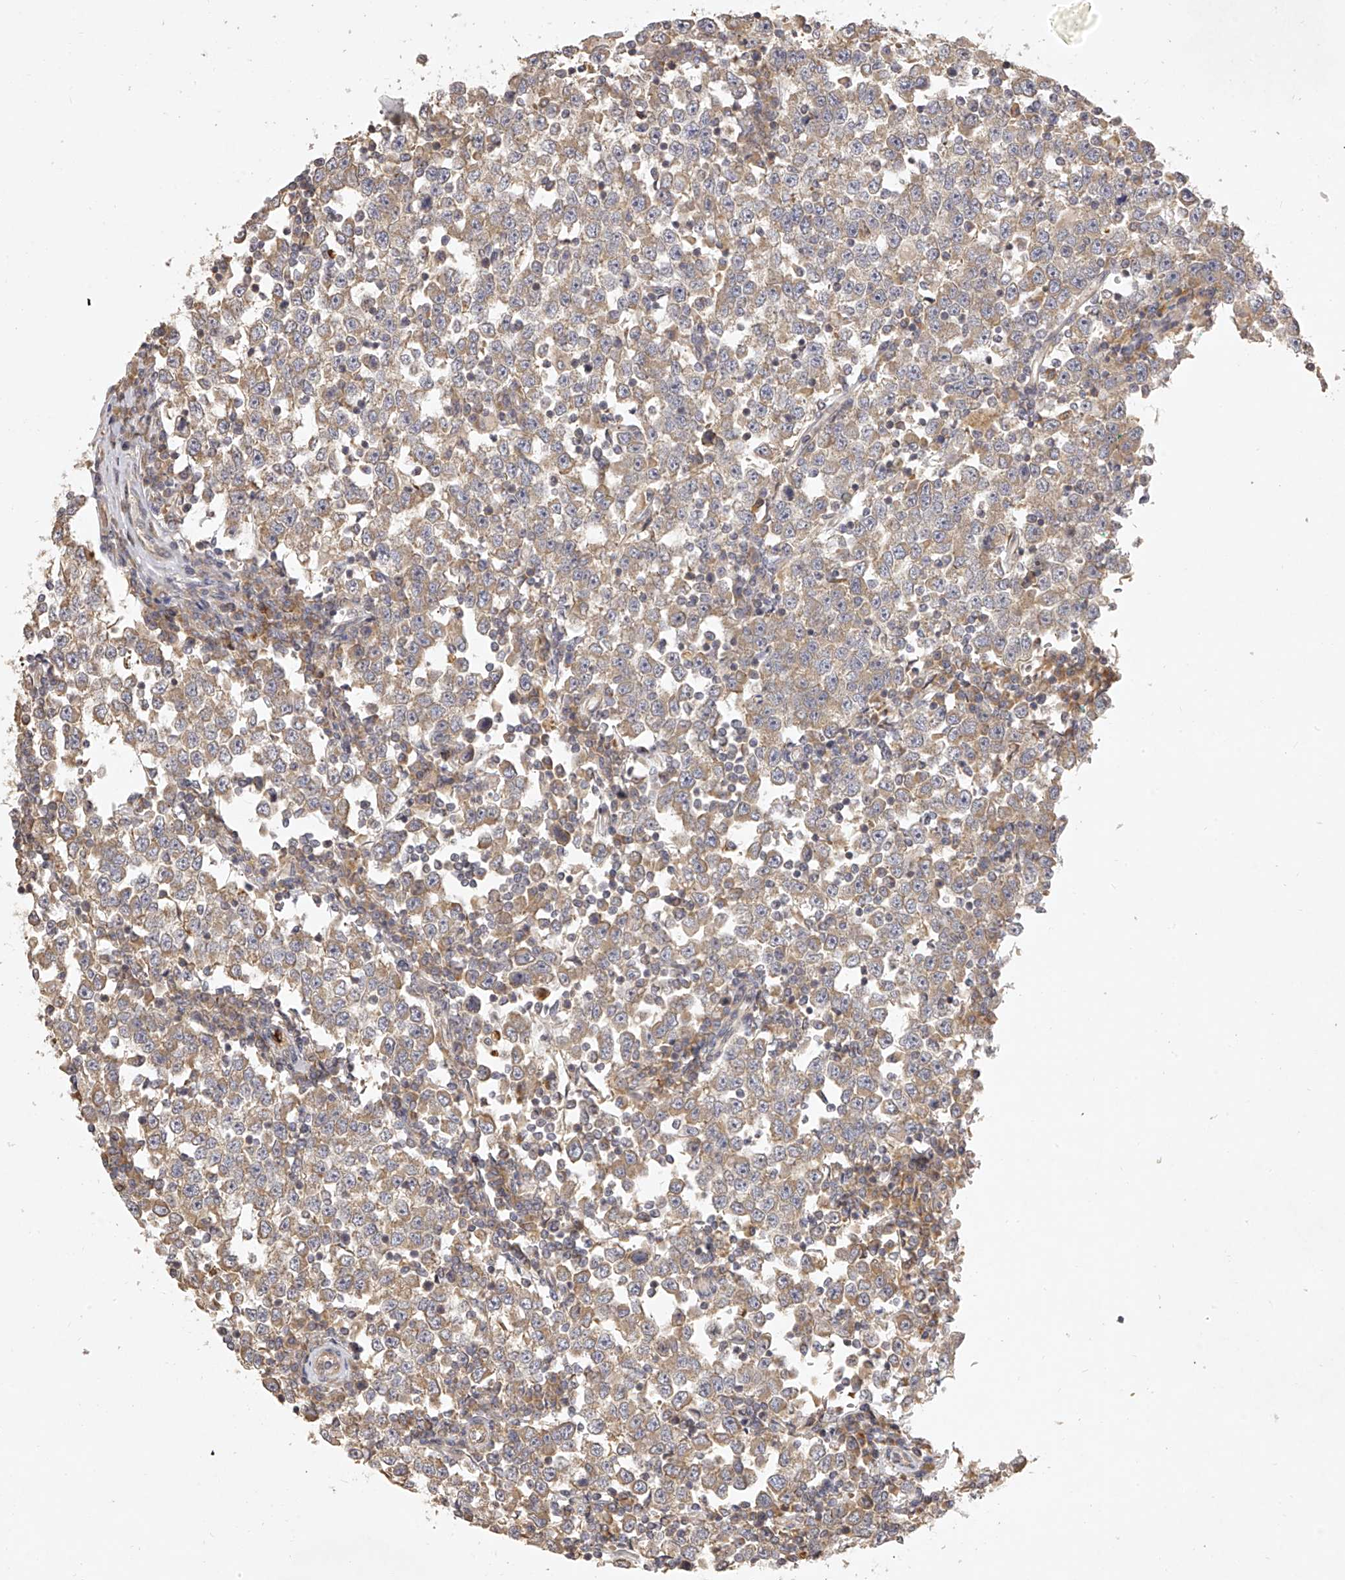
{"staining": {"intensity": "moderate", "quantity": ">75%", "location": "cytoplasmic/membranous"}, "tissue": "testis cancer", "cell_type": "Tumor cells", "image_type": "cancer", "snomed": [{"axis": "morphology", "description": "Seminoma, NOS"}, {"axis": "topography", "description": "Testis"}], "caption": "Seminoma (testis) was stained to show a protein in brown. There is medium levels of moderate cytoplasmic/membranous staining in approximately >75% of tumor cells.", "gene": "DOCK9", "patient": {"sex": "male", "age": 65}}